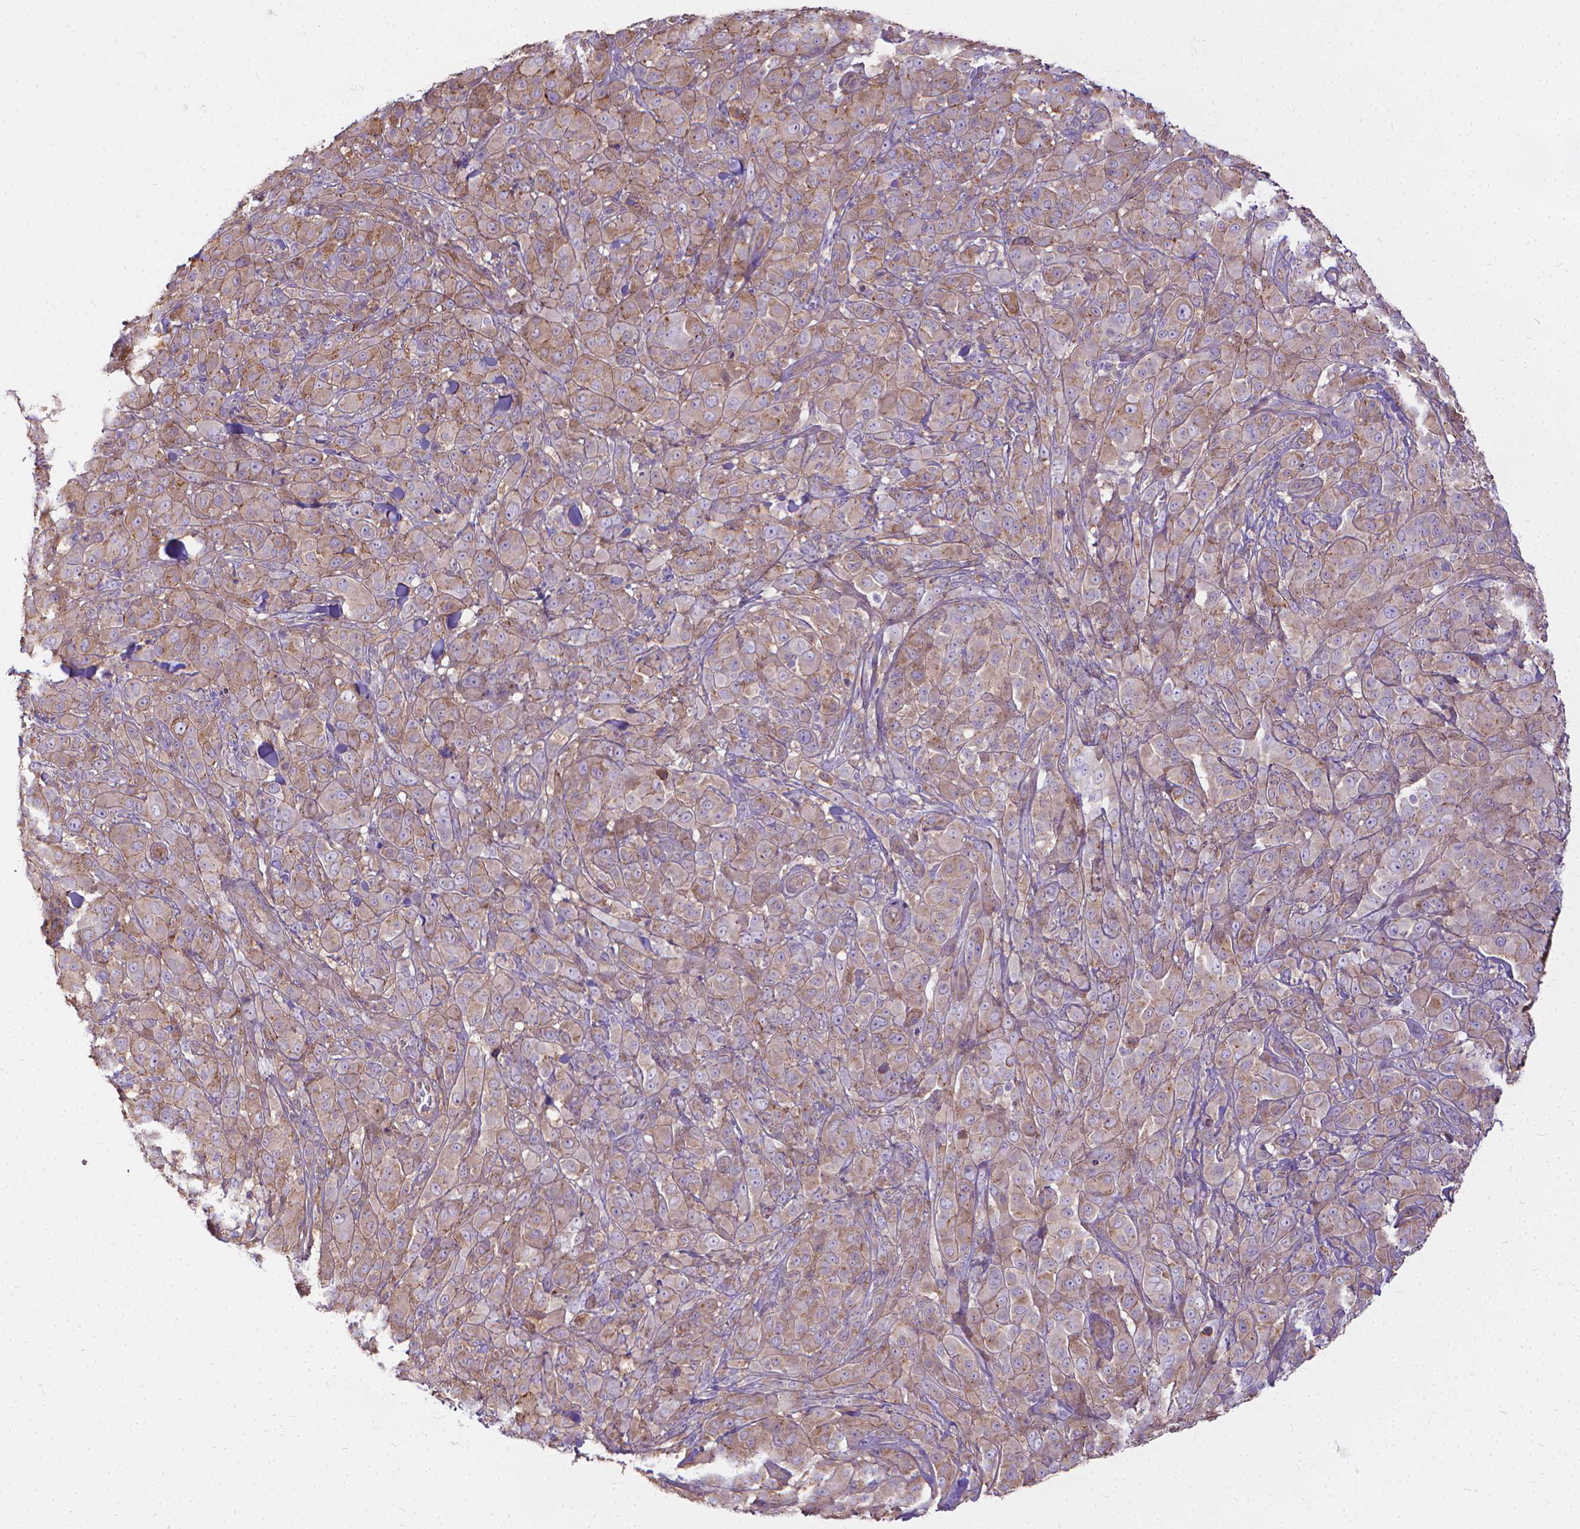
{"staining": {"intensity": "moderate", "quantity": ">75%", "location": "cytoplasmic/membranous"}, "tissue": "melanoma", "cell_type": "Tumor cells", "image_type": "cancer", "snomed": [{"axis": "morphology", "description": "Malignant melanoma, NOS"}, {"axis": "topography", "description": "Skin"}], "caption": "Protein expression analysis of human melanoma reveals moderate cytoplasmic/membranous staining in approximately >75% of tumor cells.", "gene": "CFAP299", "patient": {"sex": "female", "age": 87}}